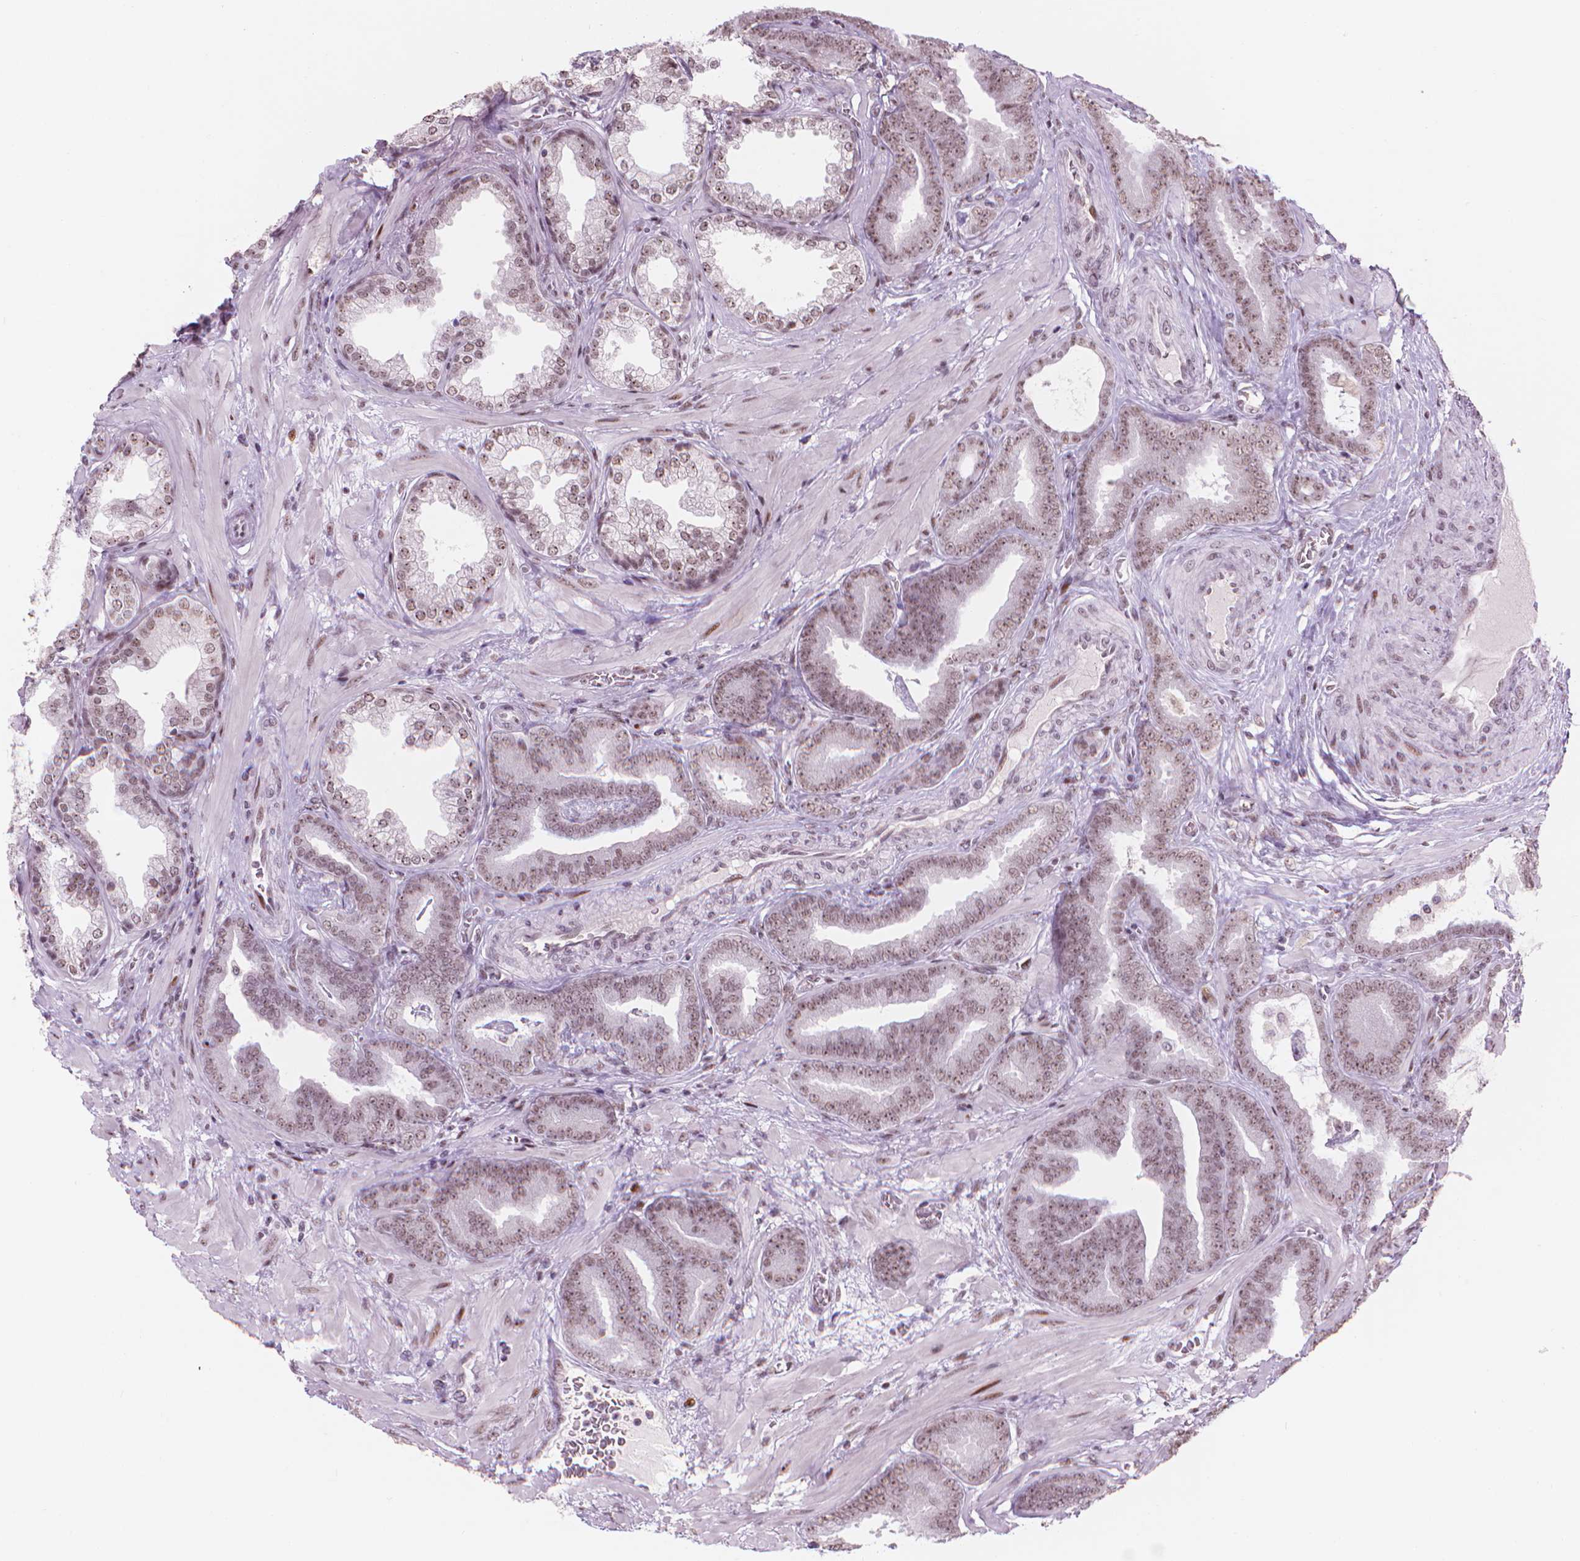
{"staining": {"intensity": "weak", "quantity": ">75%", "location": "nuclear"}, "tissue": "prostate cancer", "cell_type": "Tumor cells", "image_type": "cancer", "snomed": [{"axis": "morphology", "description": "Adenocarcinoma, Low grade"}, {"axis": "topography", "description": "Prostate"}], "caption": "Prostate cancer (low-grade adenocarcinoma) stained for a protein displays weak nuclear positivity in tumor cells.", "gene": "HES7", "patient": {"sex": "male", "age": 63}}